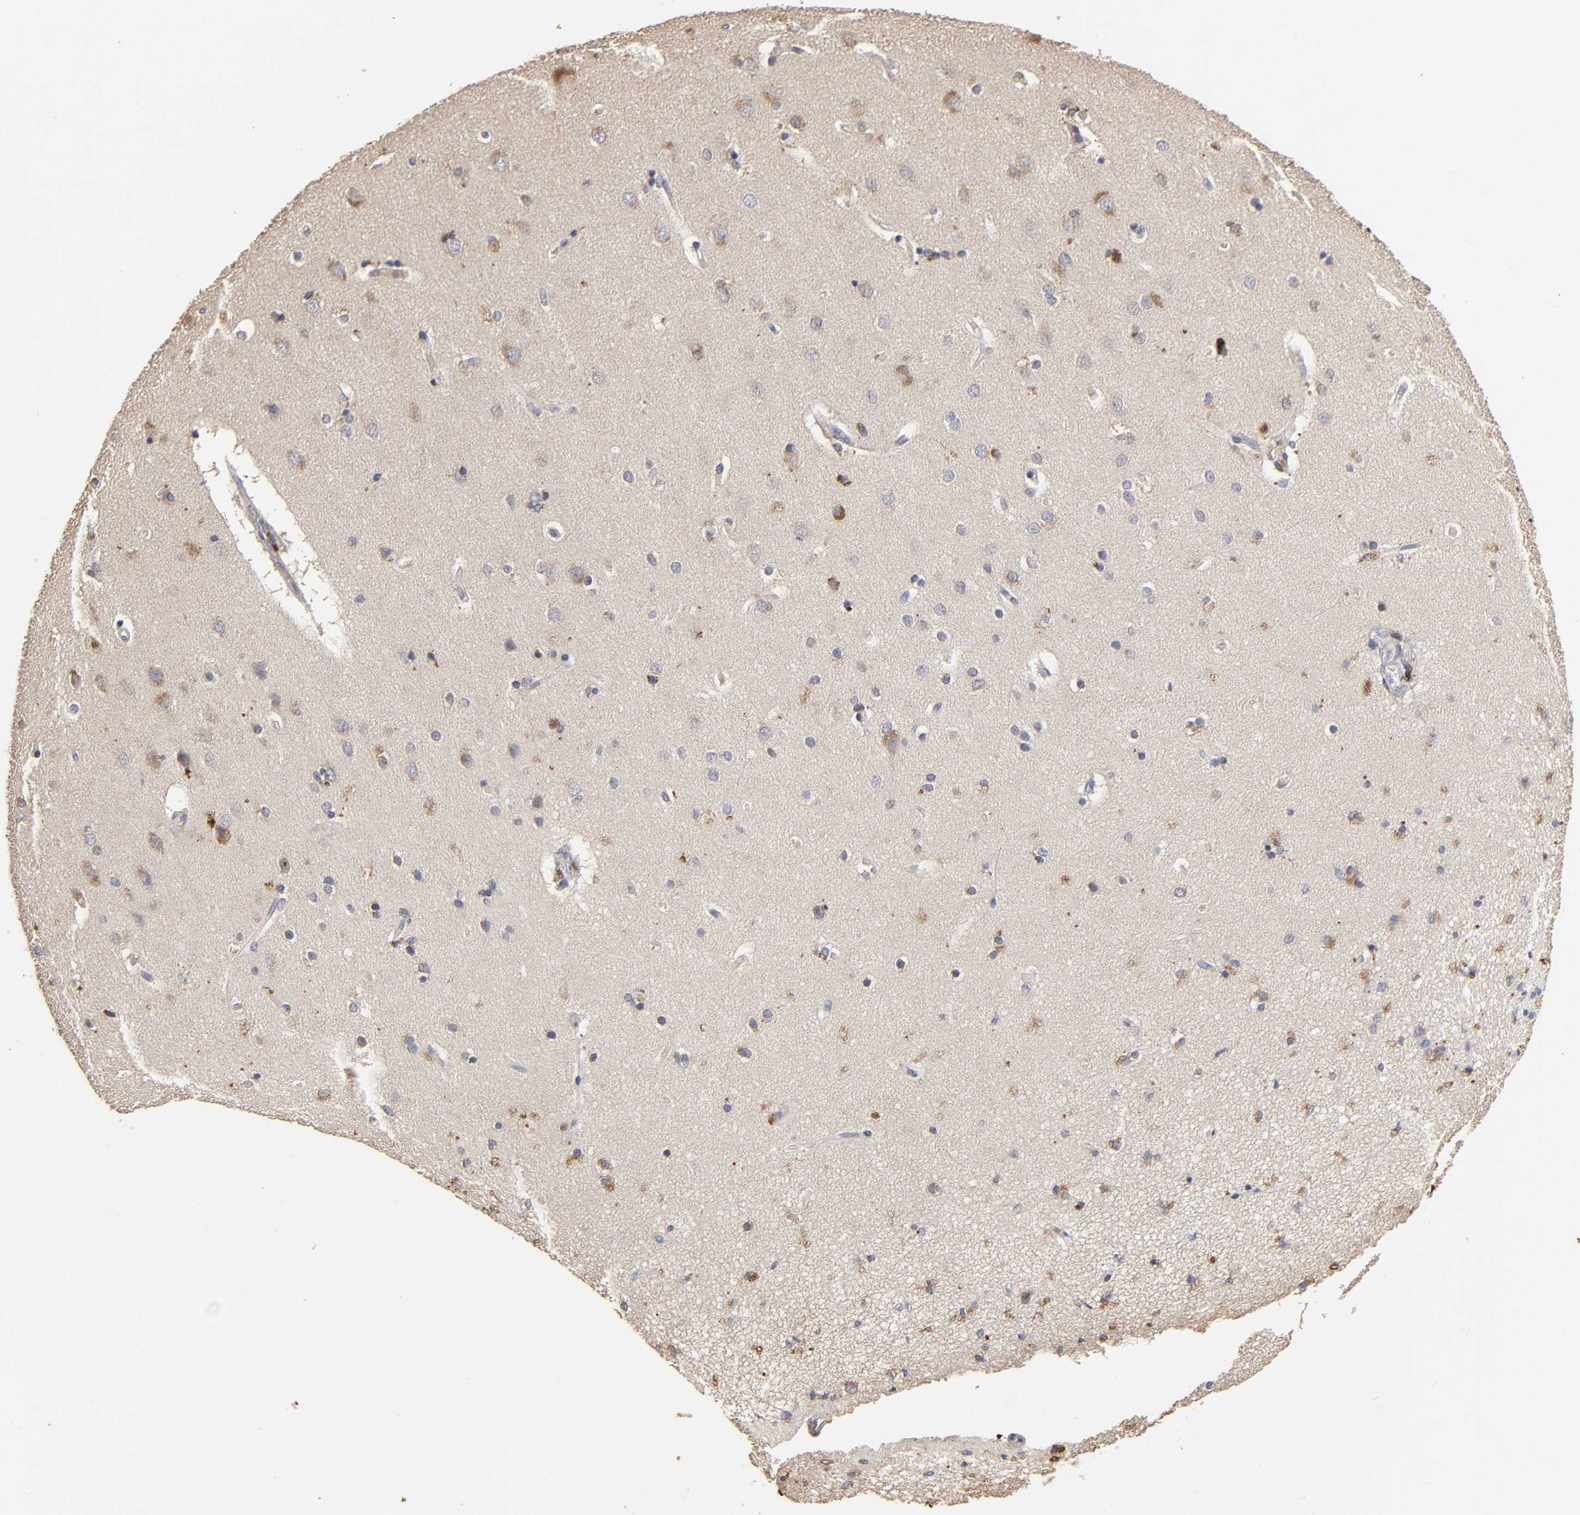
{"staining": {"intensity": "negative", "quantity": "none", "location": "none"}, "tissue": "cerebral cortex", "cell_type": "Endothelial cells", "image_type": "normal", "snomed": [{"axis": "morphology", "description": "Normal tissue, NOS"}, {"axis": "topography", "description": "Cerebral cortex"}], "caption": "DAB immunohistochemical staining of unremarkable cerebral cortex reveals no significant positivity in endothelial cells.", "gene": "EIF4G2", "patient": {"sex": "female", "age": 54}}